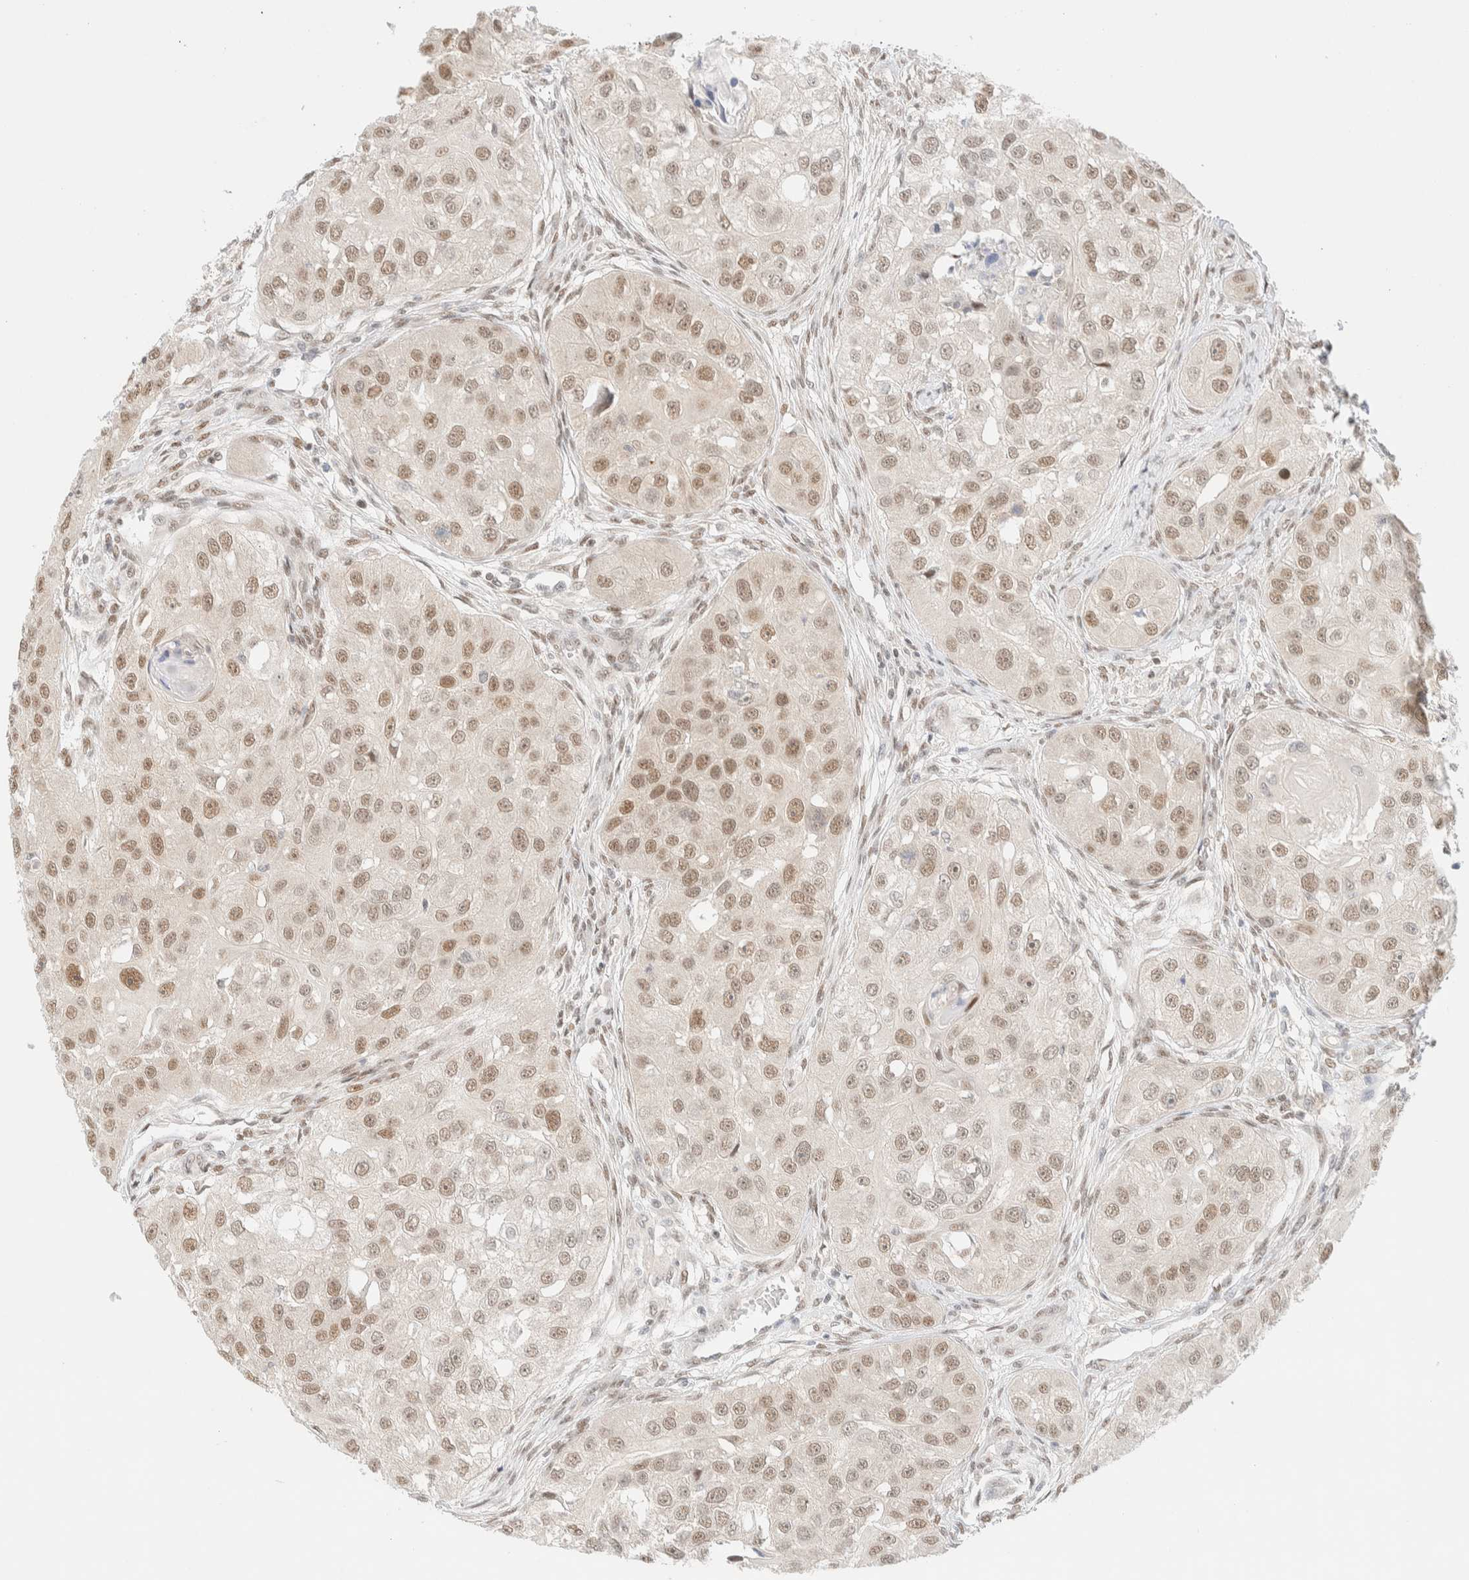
{"staining": {"intensity": "moderate", "quantity": ">75%", "location": "nuclear"}, "tissue": "head and neck cancer", "cell_type": "Tumor cells", "image_type": "cancer", "snomed": [{"axis": "morphology", "description": "Normal tissue, NOS"}, {"axis": "morphology", "description": "Squamous cell carcinoma, NOS"}, {"axis": "topography", "description": "Skeletal muscle"}, {"axis": "topography", "description": "Head-Neck"}], "caption": "A histopathology image showing moderate nuclear positivity in about >75% of tumor cells in squamous cell carcinoma (head and neck), as visualized by brown immunohistochemical staining.", "gene": "PYGO2", "patient": {"sex": "male", "age": 51}}